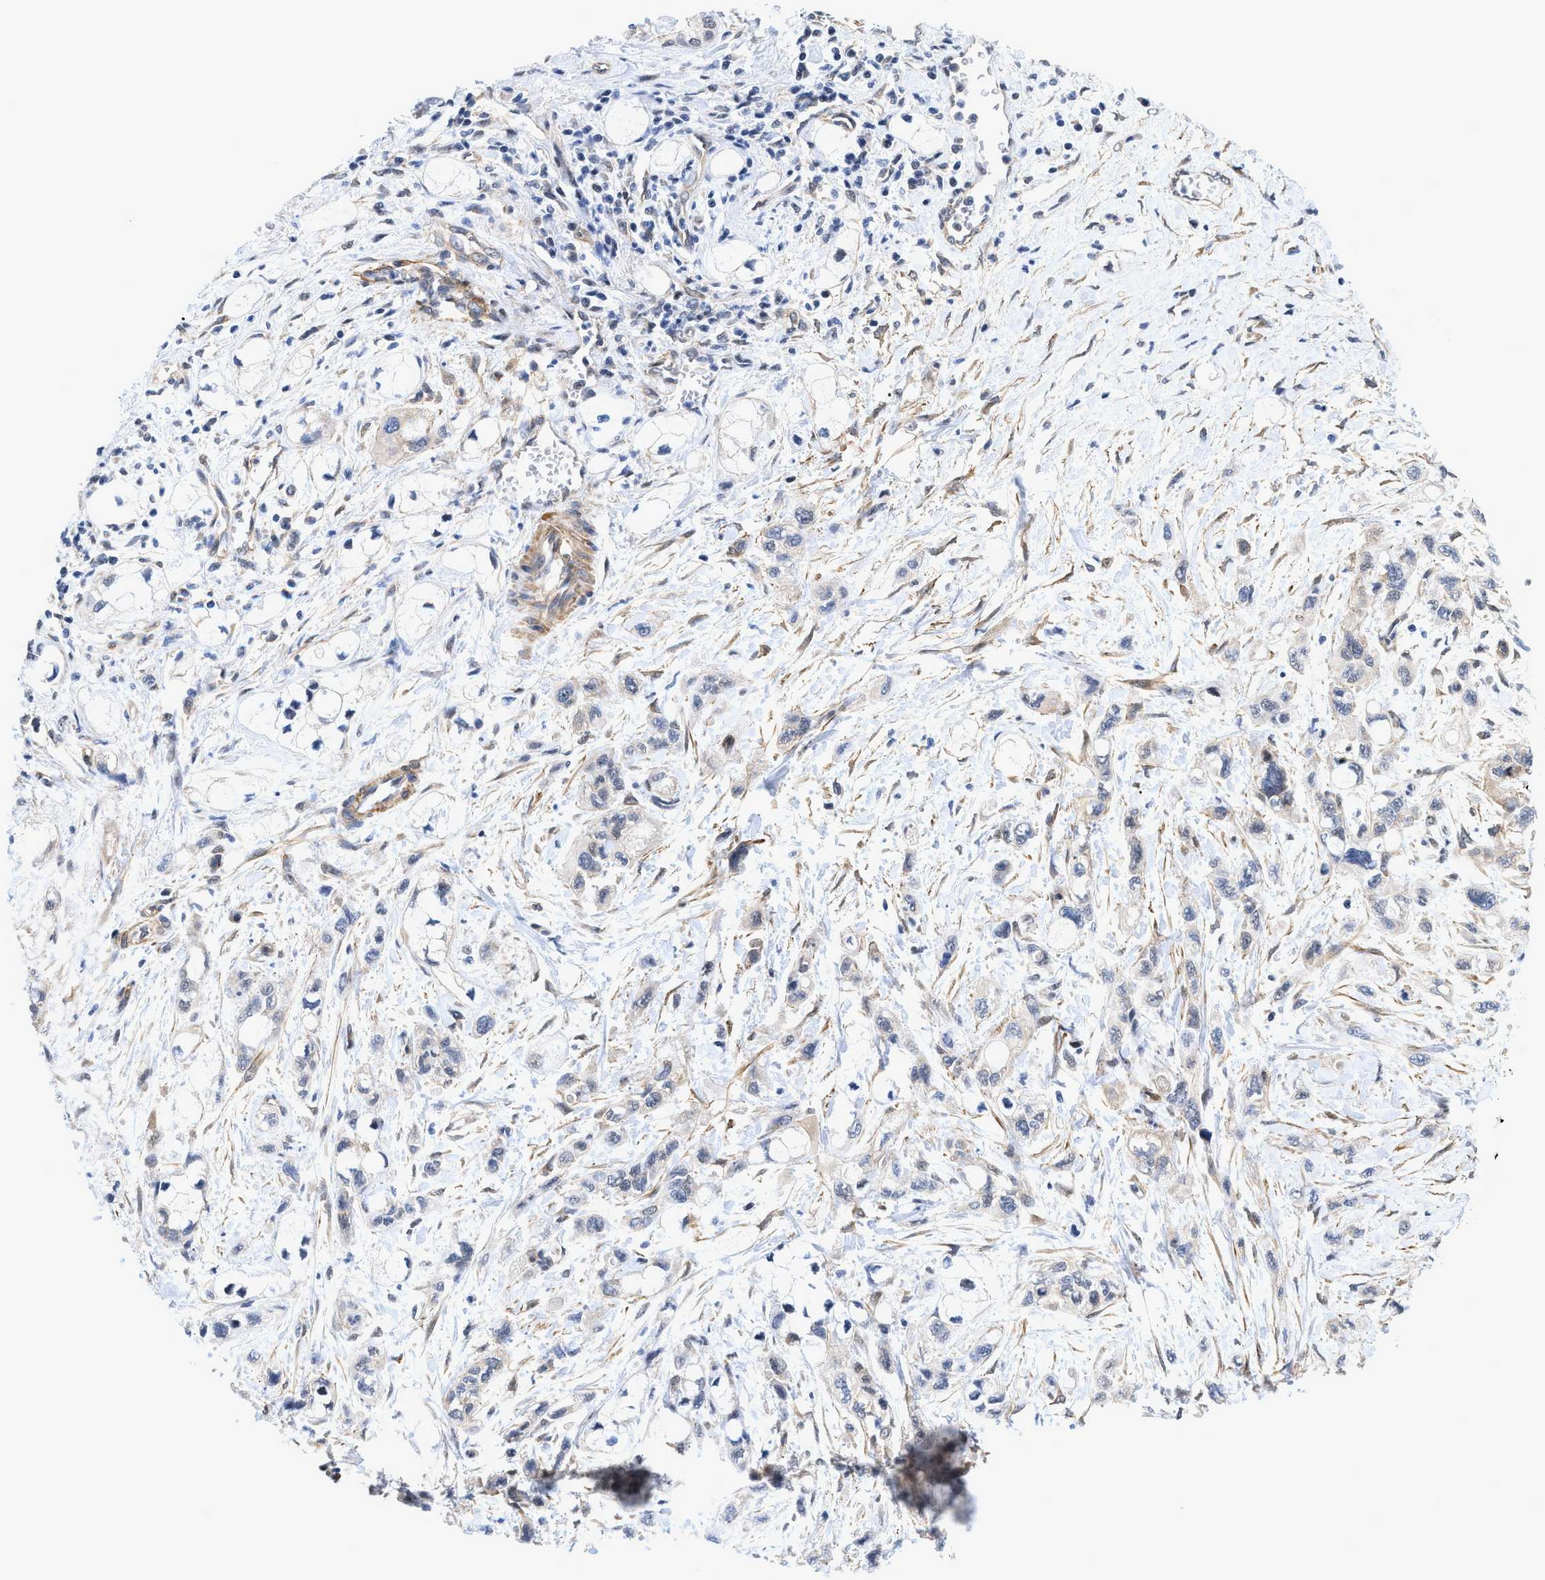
{"staining": {"intensity": "negative", "quantity": "none", "location": "none"}, "tissue": "pancreatic cancer", "cell_type": "Tumor cells", "image_type": "cancer", "snomed": [{"axis": "morphology", "description": "Adenocarcinoma, NOS"}, {"axis": "topography", "description": "Pancreas"}], "caption": "Immunohistochemical staining of adenocarcinoma (pancreatic) reveals no significant staining in tumor cells.", "gene": "GPRASP2", "patient": {"sex": "male", "age": 74}}